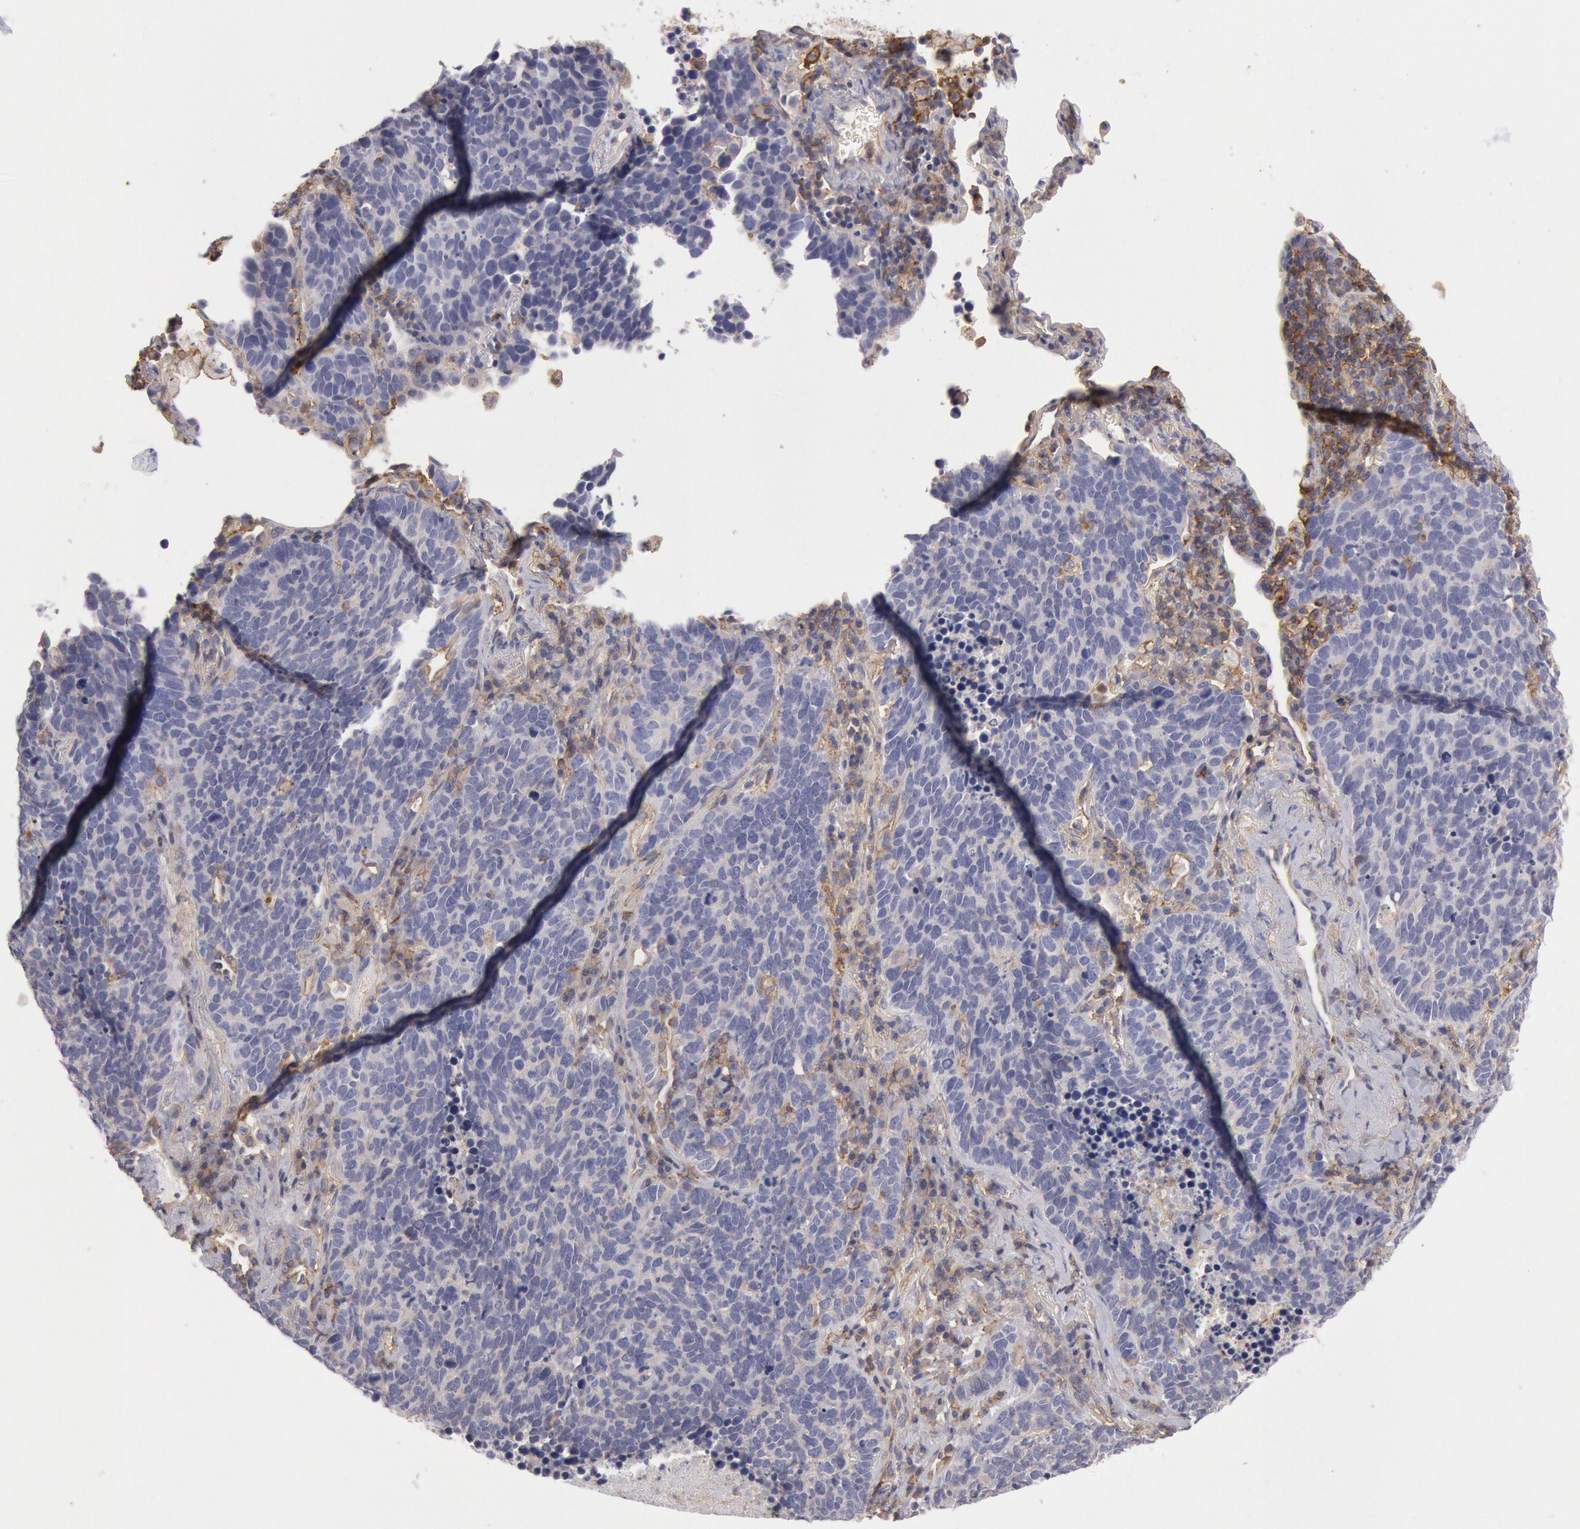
{"staining": {"intensity": "negative", "quantity": "none", "location": "none"}, "tissue": "lung cancer", "cell_type": "Tumor cells", "image_type": "cancer", "snomed": [{"axis": "morphology", "description": "Neoplasm, malignant, NOS"}, {"axis": "topography", "description": "Lung"}], "caption": "Lung cancer was stained to show a protein in brown. There is no significant positivity in tumor cells. (DAB (3,3'-diaminobenzidine) immunohistochemistry with hematoxylin counter stain).", "gene": "SNAP23", "patient": {"sex": "female", "age": 75}}